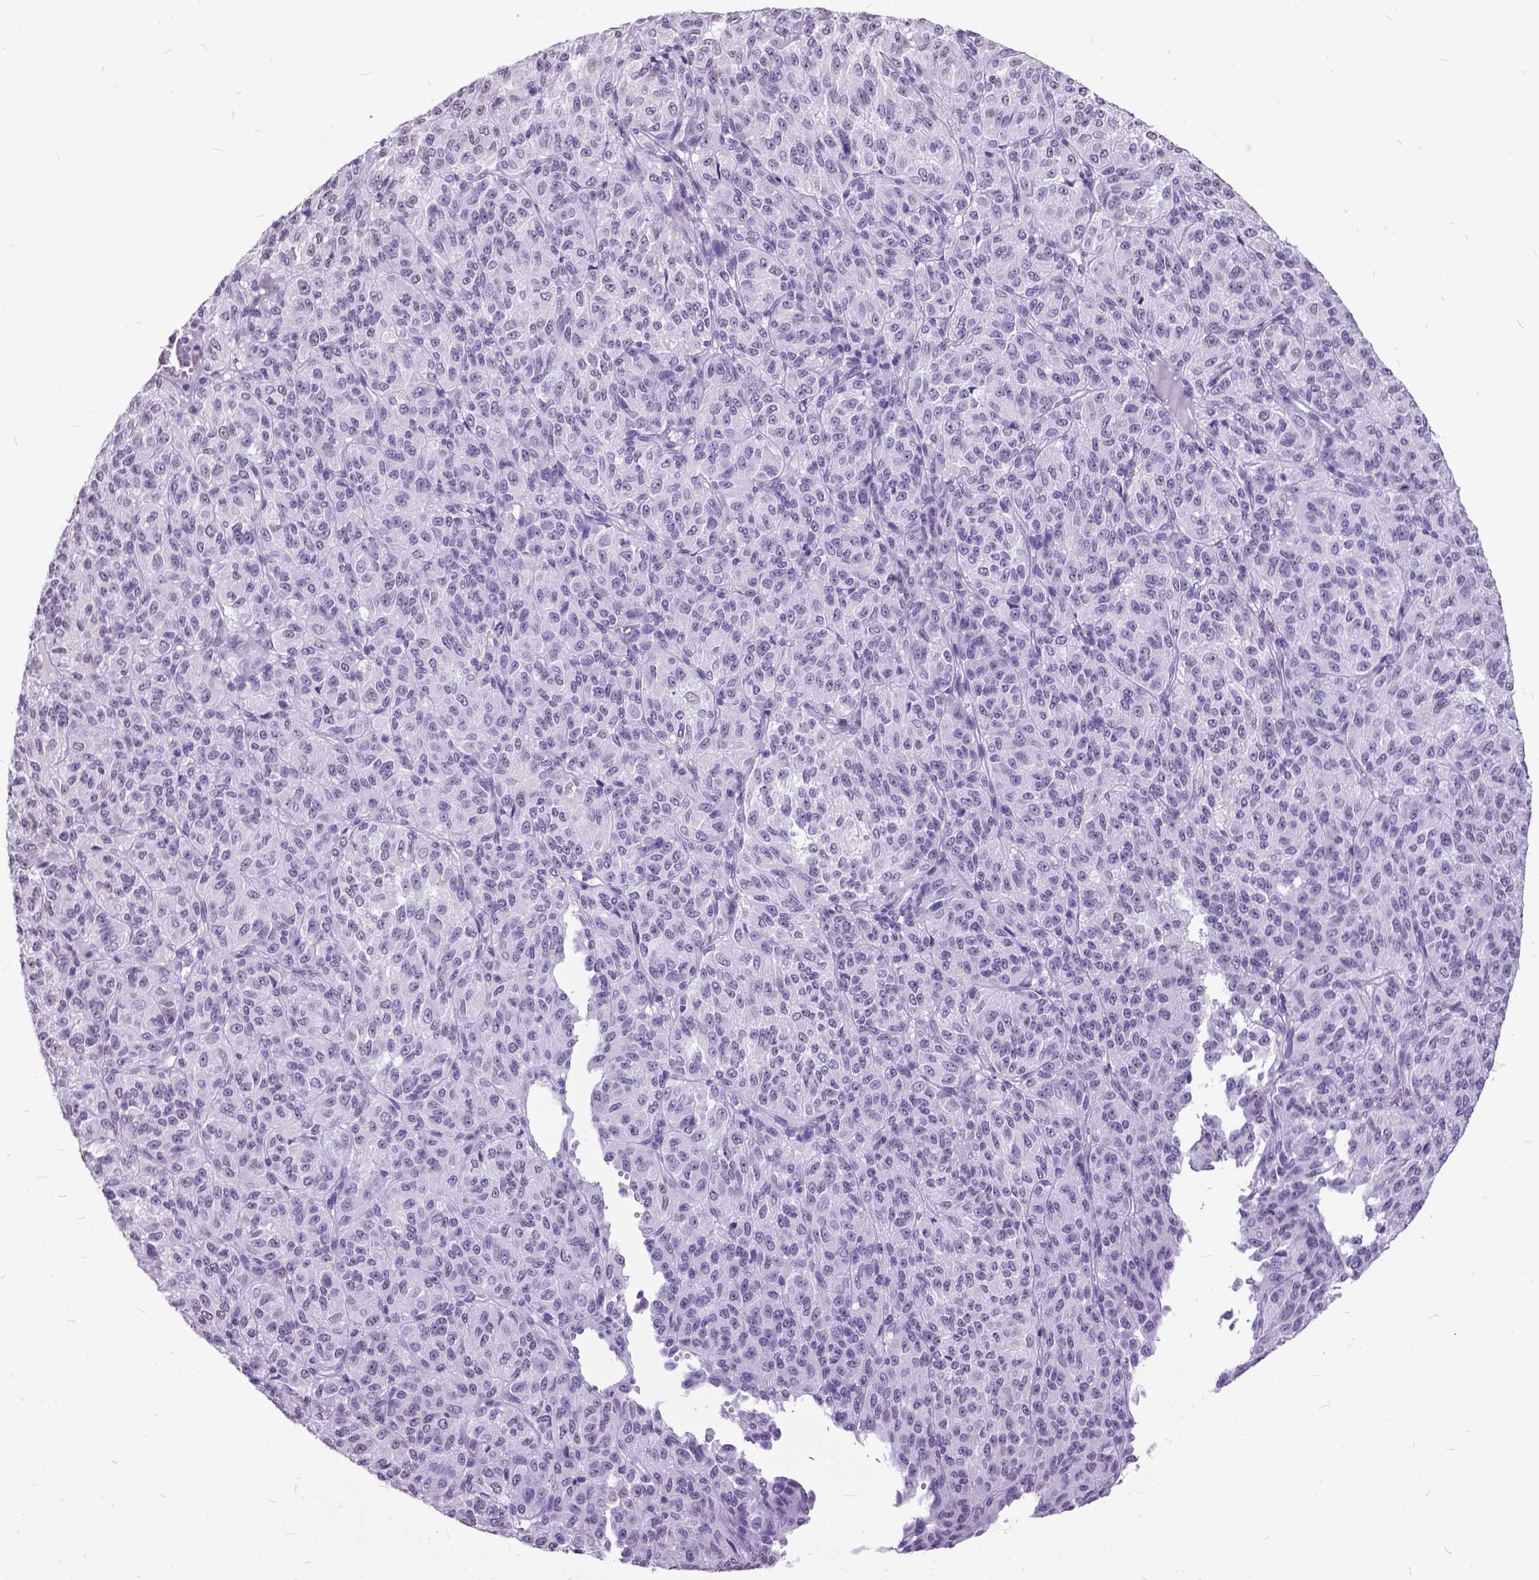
{"staining": {"intensity": "negative", "quantity": "none", "location": "none"}, "tissue": "melanoma", "cell_type": "Tumor cells", "image_type": "cancer", "snomed": [{"axis": "morphology", "description": "Malignant melanoma, Metastatic site"}, {"axis": "topography", "description": "Brain"}], "caption": "A histopathology image of human malignant melanoma (metastatic site) is negative for staining in tumor cells.", "gene": "MARCHF10", "patient": {"sex": "female", "age": 56}}